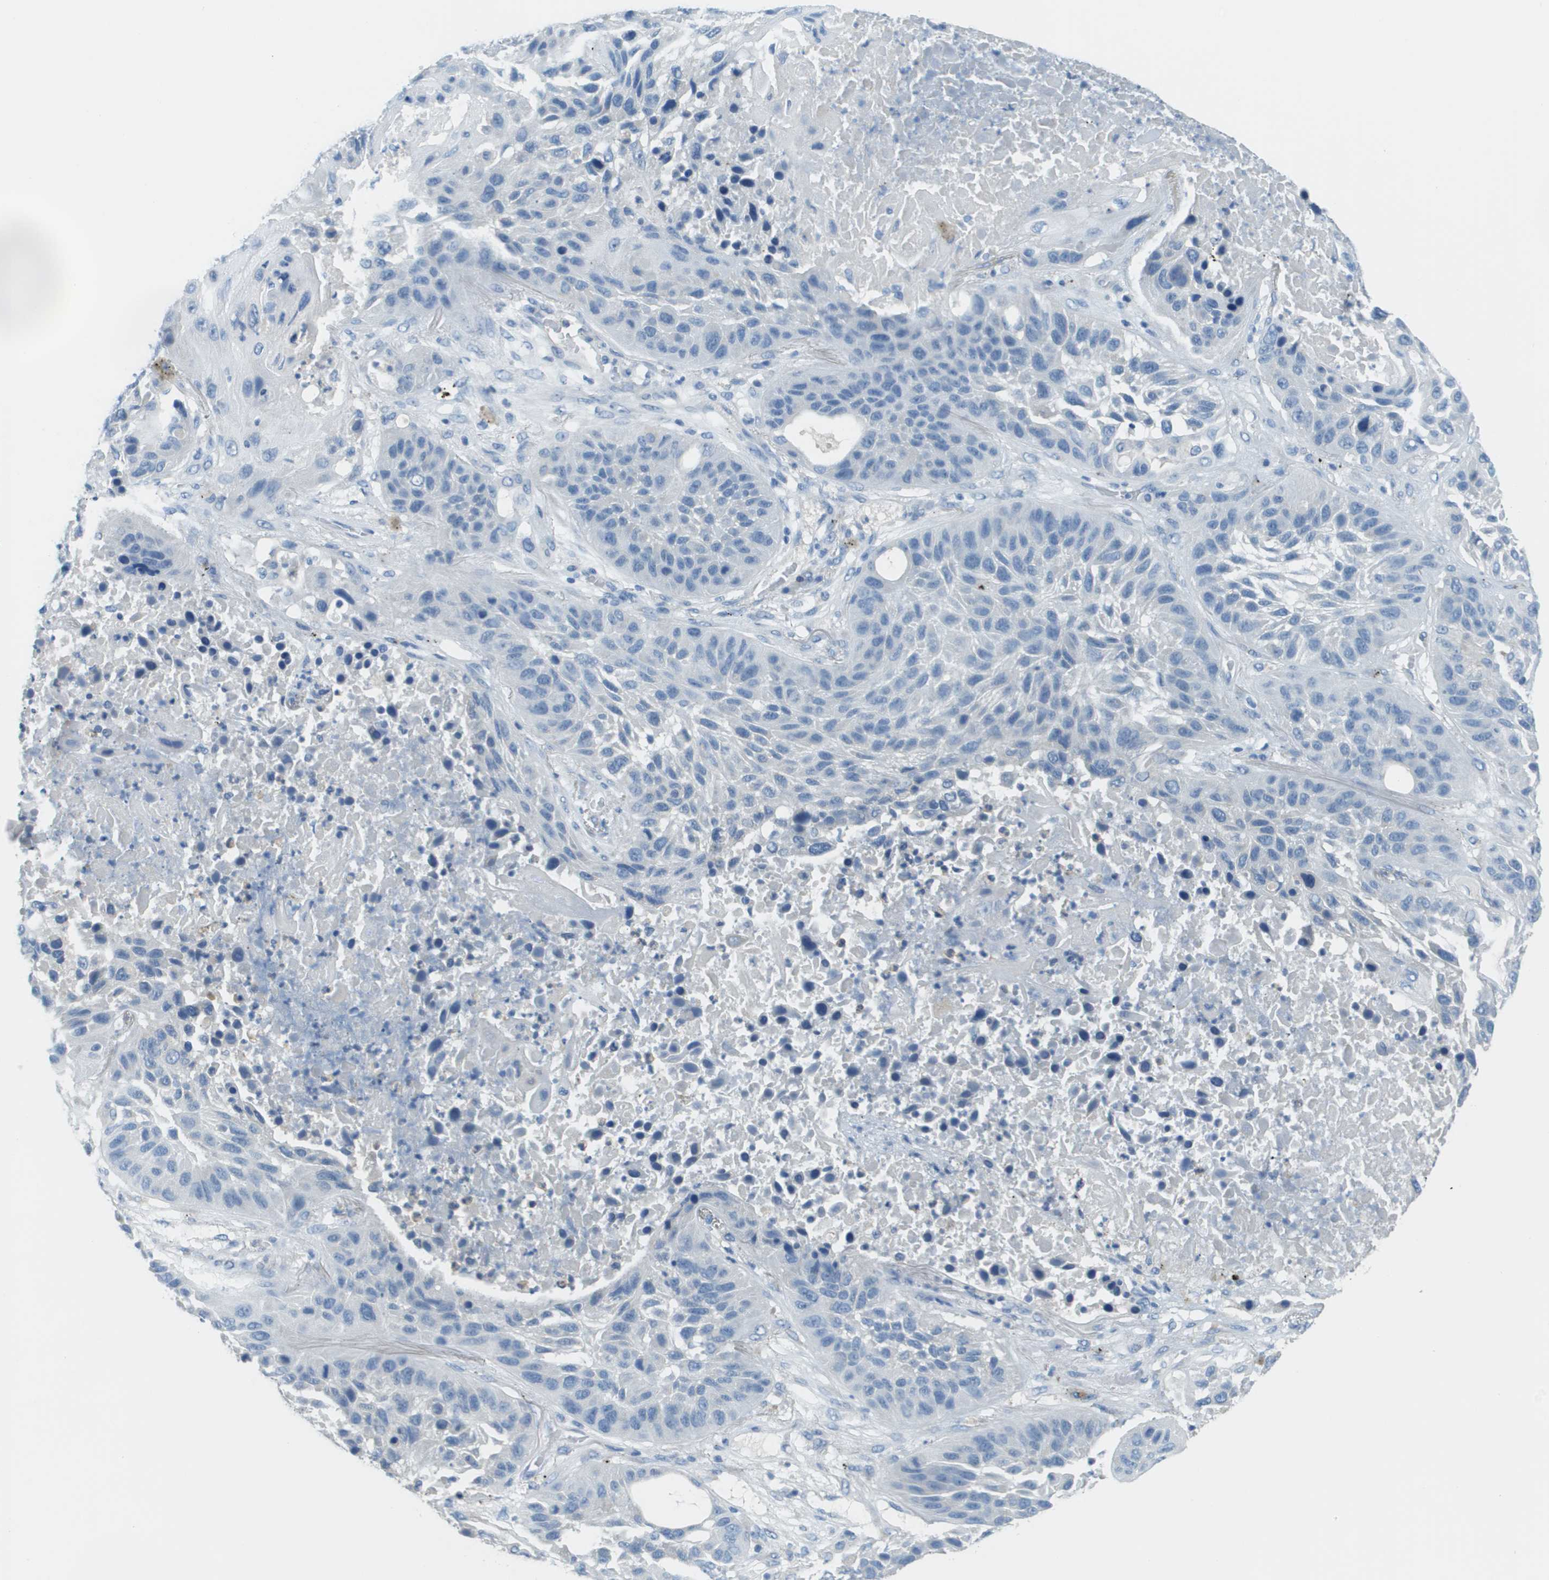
{"staining": {"intensity": "negative", "quantity": "none", "location": "none"}, "tissue": "lung cancer", "cell_type": "Tumor cells", "image_type": "cancer", "snomed": [{"axis": "morphology", "description": "Squamous cell carcinoma, NOS"}, {"axis": "topography", "description": "Lung"}], "caption": "DAB (3,3'-diaminobenzidine) immunohistochemical staining of human lung squamous cell carcinoma displays no significant expression in tumor cells. (IHC, brightfield microscopy, high magnification).", "gene": "PTGDR2", "patient": {"sex": "male", "age": 57}}